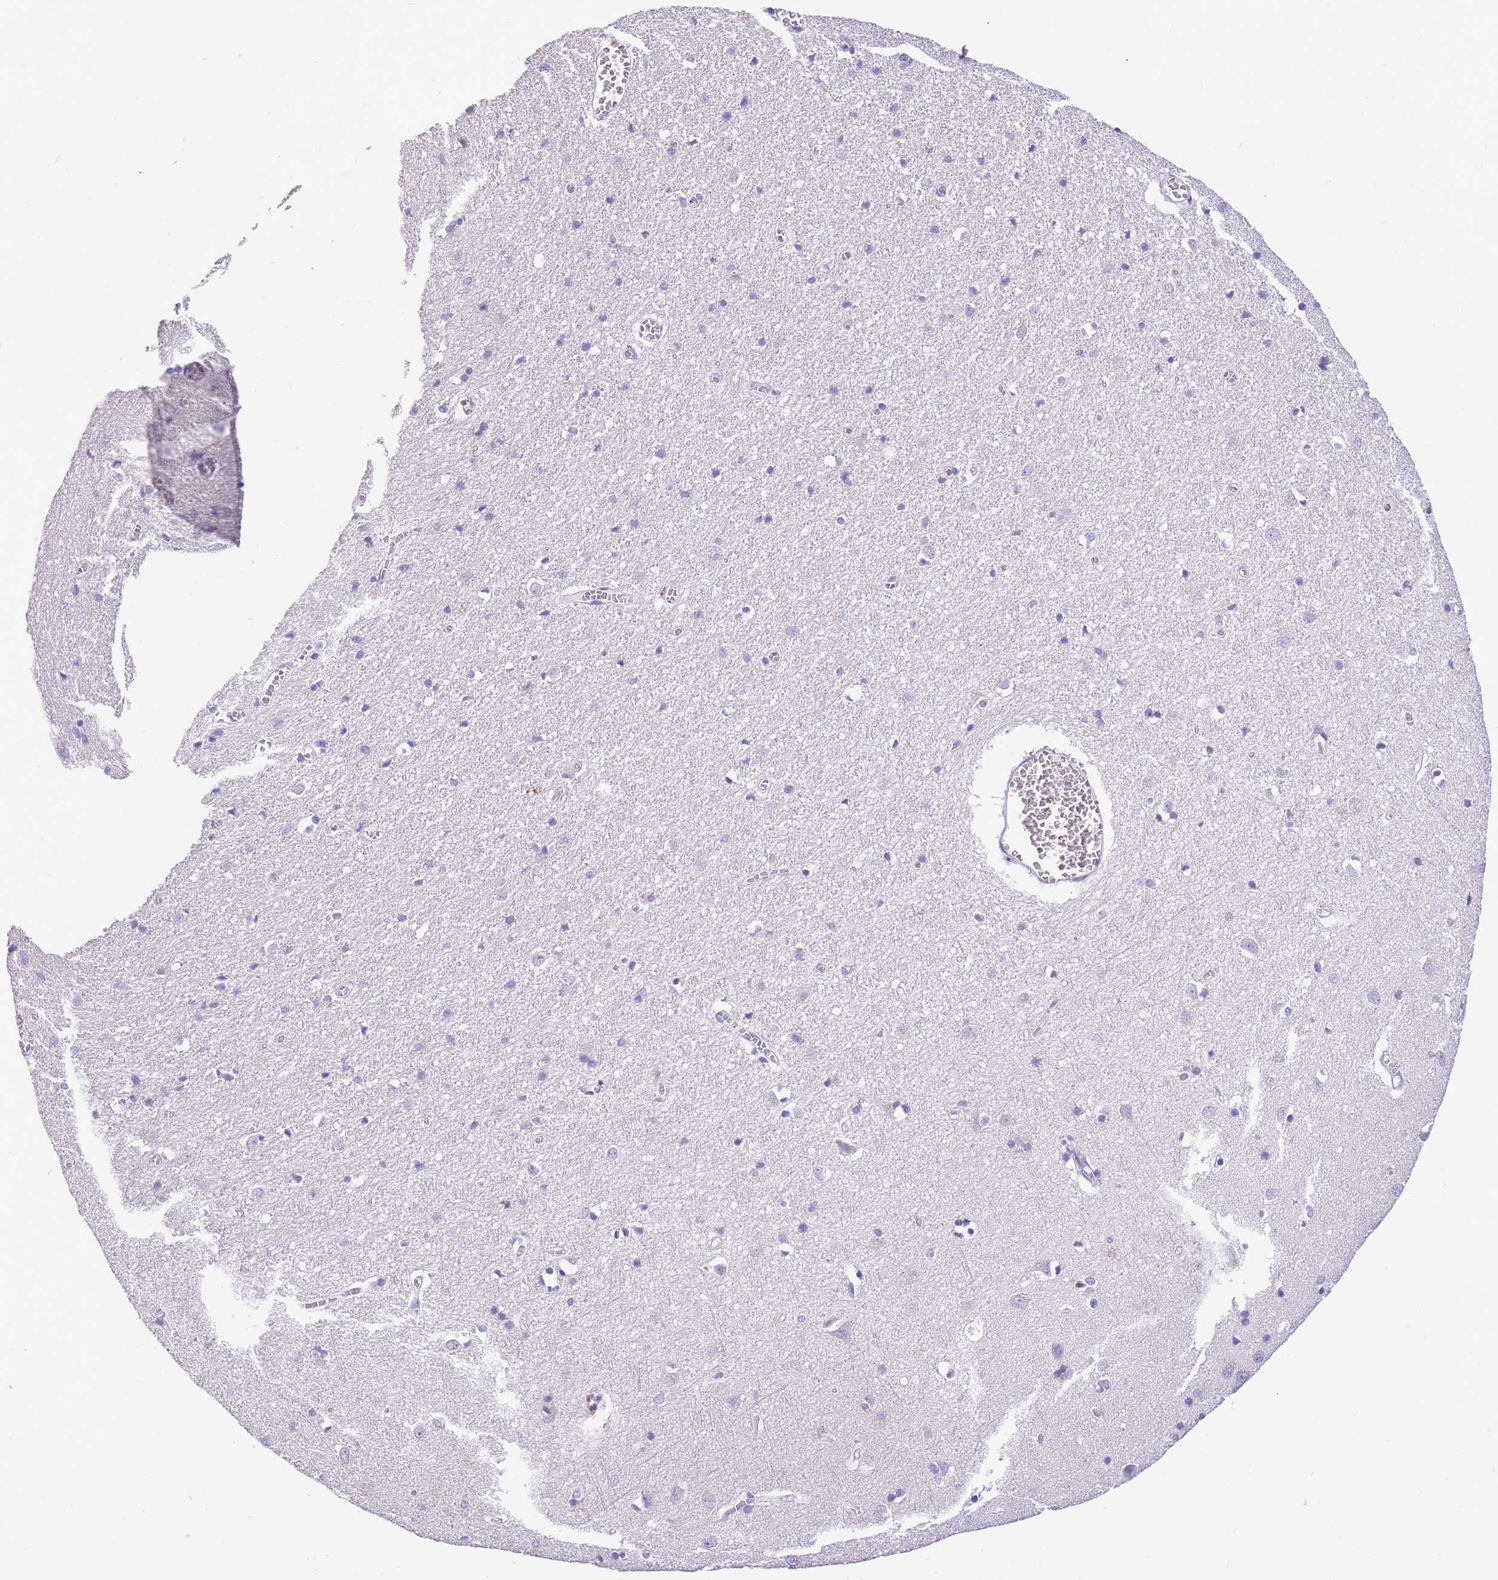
{"staining": {"intensity": "negative", "quantity": "none", "location": "none"}, "tissue": "cerebral cortex", "cell_type": "Endothelial cells", "image_type": "normal", "snomed": [{"axis": "morphology", "description": "Normal tissue, NOS"}, {"axis": "topography", "description": "Cerebral cortex"}], "caption": "The micrograph displays no significant expression in endothelial cells of cerebral cortex.", "gene": "R3HDM4", "patient": {"sex": "female", "age": 64}}